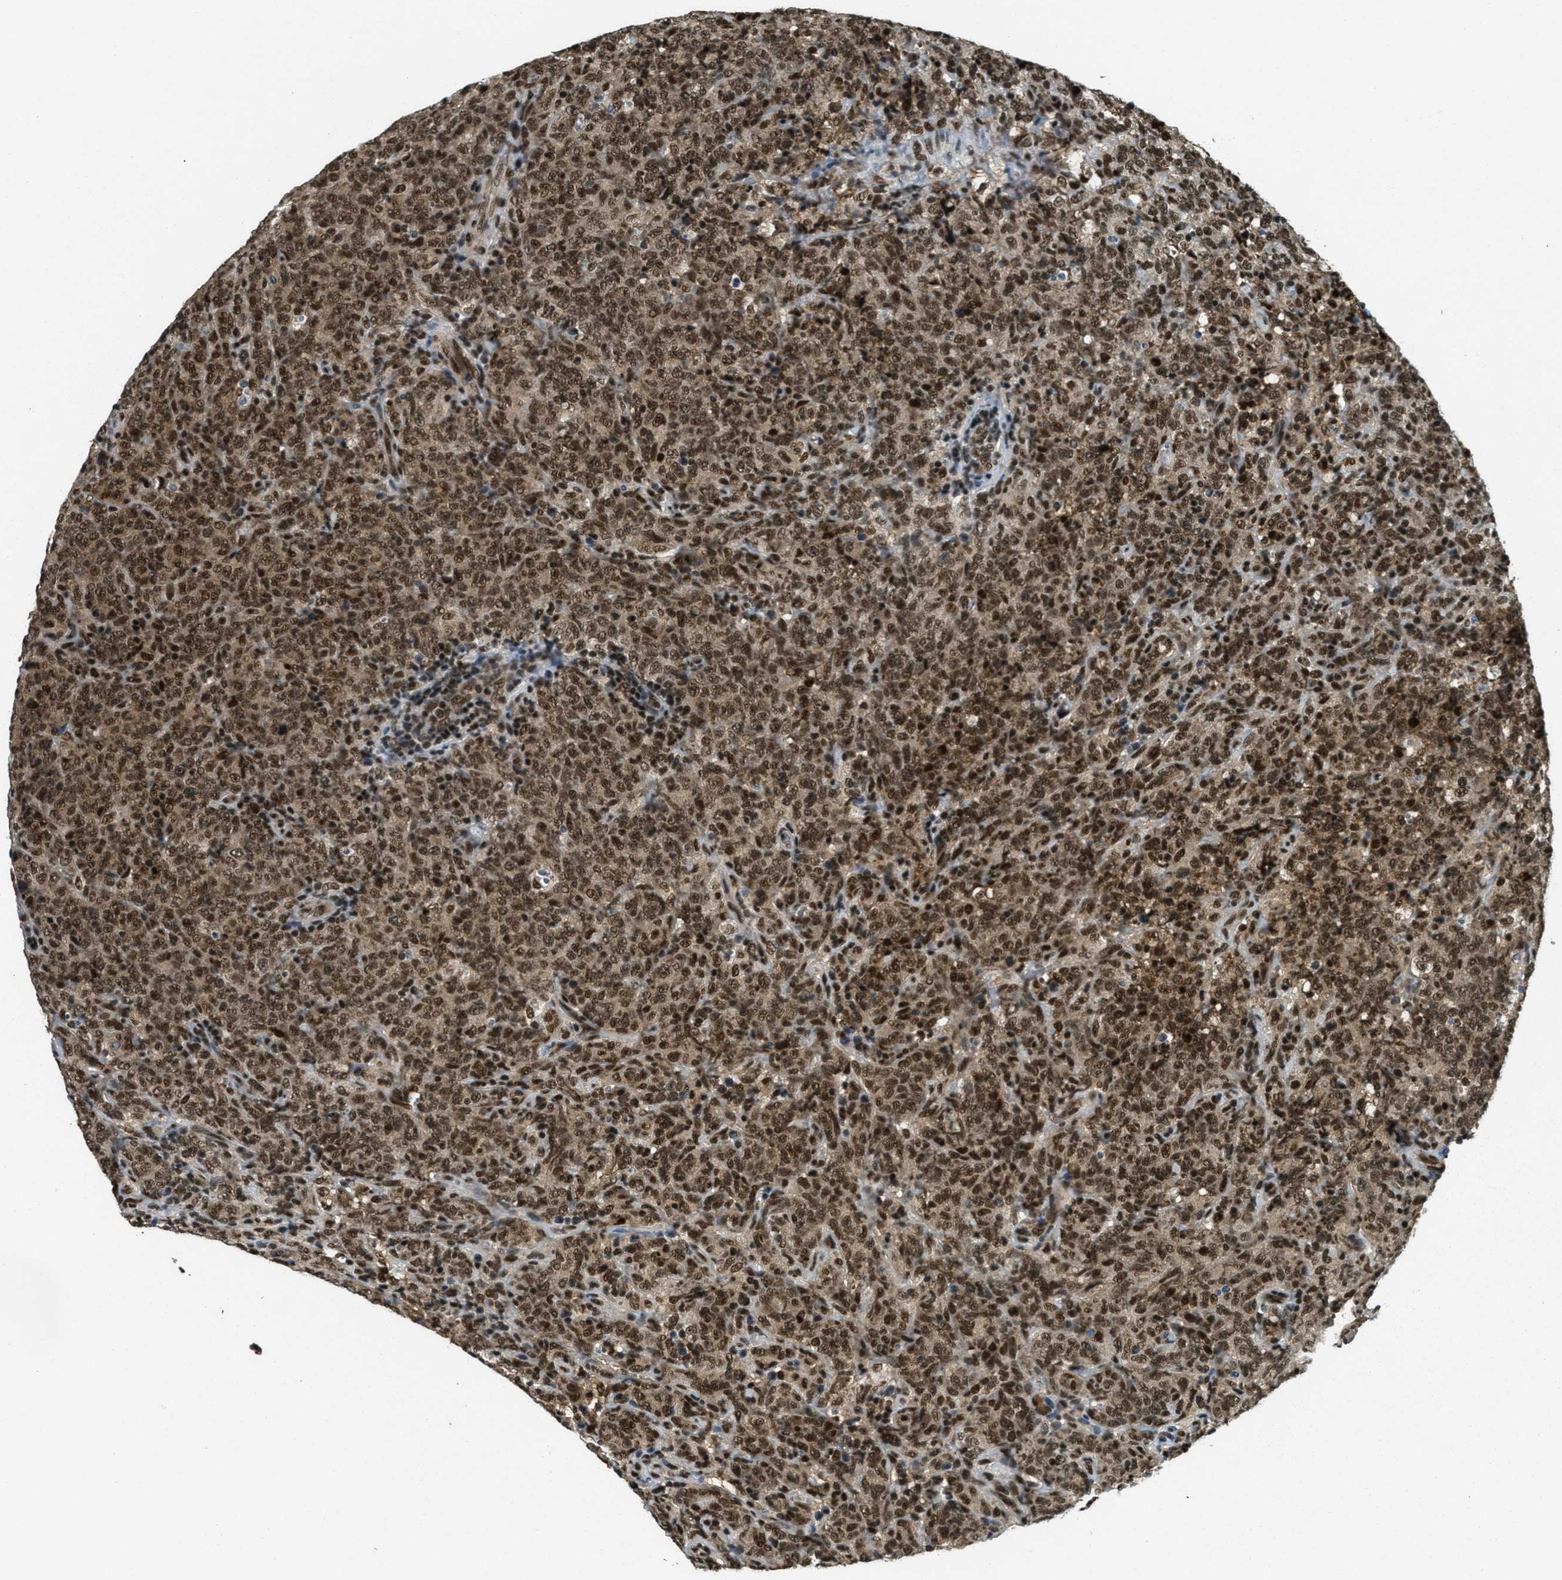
{"staining": {"intensity": "strong", "quantity": ">75%", "location": "nuclear"}, "tissue": "lymphoma", "cell_type": "Tumor cells", "image_type": "cancer", "snomed": [{"axis": "morphology", "description": "Malignant lymphoma, non-Hodgkin's type, High grade"}, {"axis": "topography", "description": "Tonsil"}], "caption": "Lymphoma was stained to show a protein in brown. There is high levels of strong nuclear expression in approximately >75% of tumor cells. (DAB IHC, brown staining for protein, blue staining for nuclei).", "gene": "ZNF148", "patient": {"sex": "female", "age": 36}}